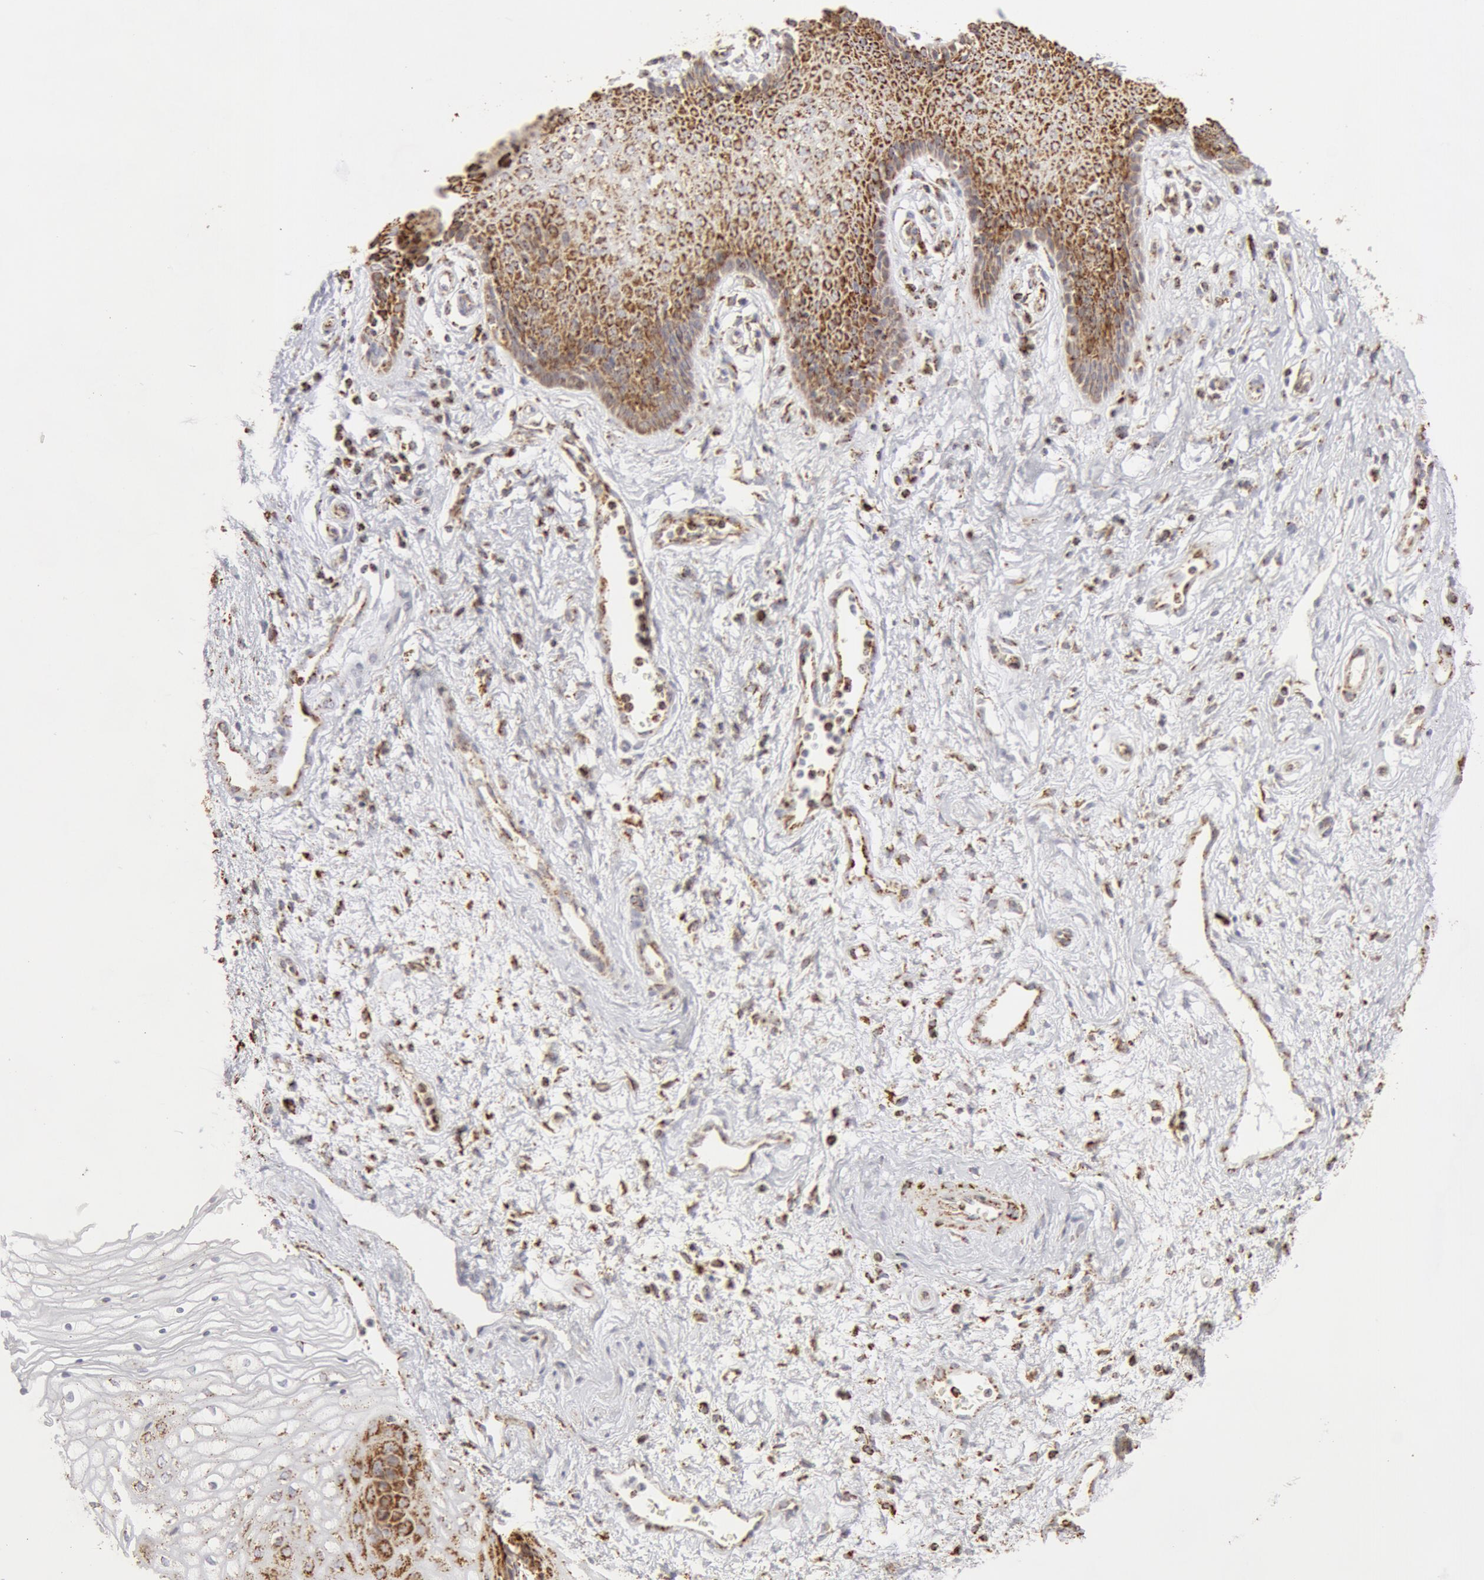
{"staining": {"intensity": "moderate", "quantity": ">75%", "location": "cytoplasmic/membranous"}, "tissue": "vagina", "cell_type": "Squamous epithelial cells", "image_type": "normal", "snomed": [{"axis": "morphology", "description": "Normal tissue, NOS"}, {"axis": "topography", "description": "Vagina"}], "caption": "Moderate cytoplasmic/membranous protein staining is seen in about >75% of squamous epithelial cells in vagina. (Brightfield microscopy of DAB IHC at high magnification).", "gene": "ATP5F1B", "patient": {"sex": "female", "age": 34}}